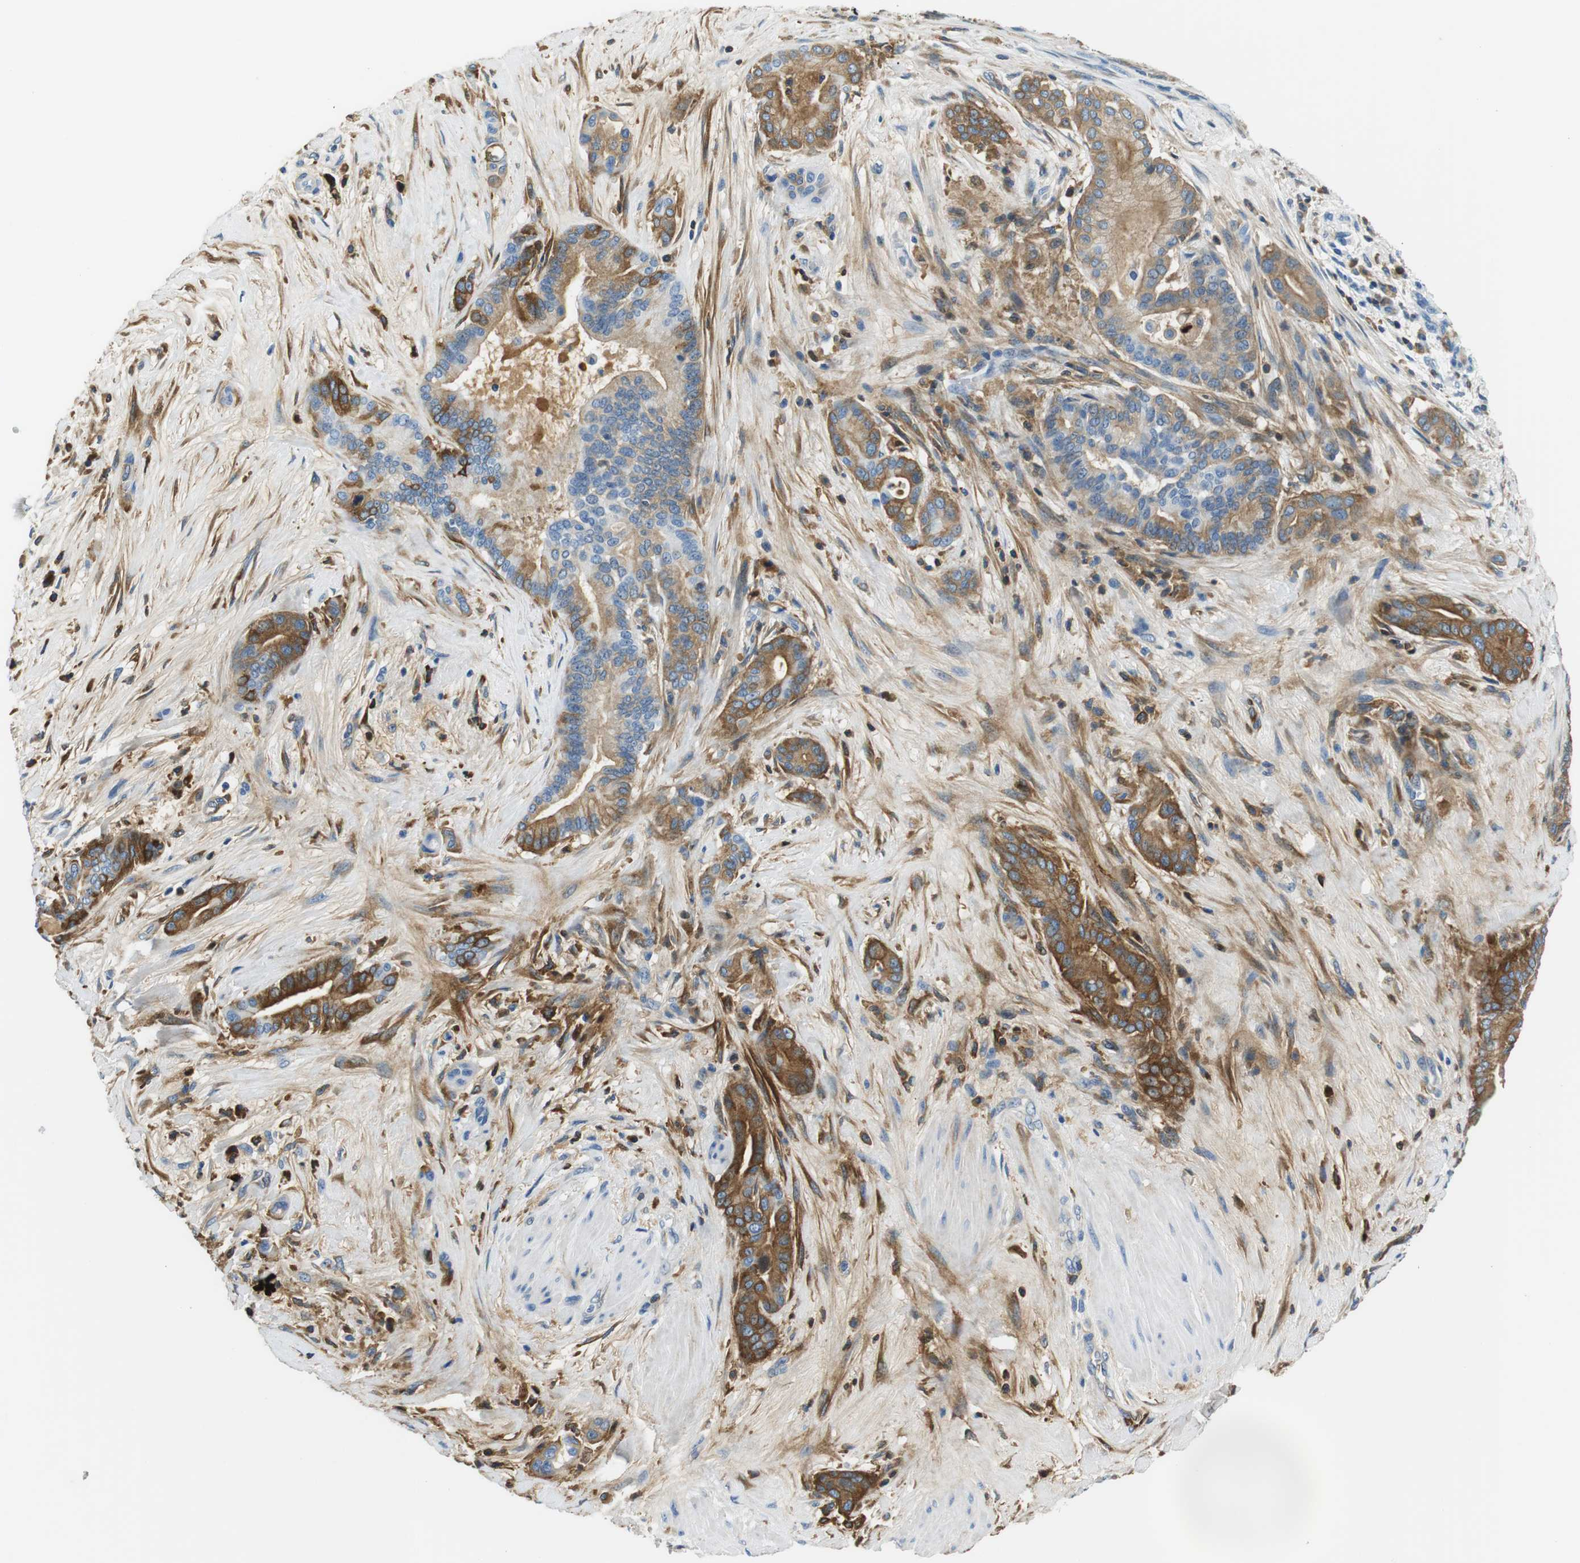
{"staining": {"intensity": "moderate", "quantity": "25%-75%", "location": "cytoplasmic/membranous"}, "tissue": "pancreatic cancer", "cell_type": "Tumor cells", "image_type": "cancer", "snomed": [{"axis": "morphology", "description": "Normal tissue, NOS"}, {"axis": "morphology", "description": "Adenocarcinoma, NOS"}, {"axis": "topography", "description": "Pancreas"}], "caption": "This histopathology image demonstrates immunohistochemistry (IHC) staining of human pancreatic cancer, with medium moderate cytoplasmic/membranous staining in approximately 25%-75% of tumor cells.", "gene": "IGHD", "patient": {"sex": "male", "age": 63}}